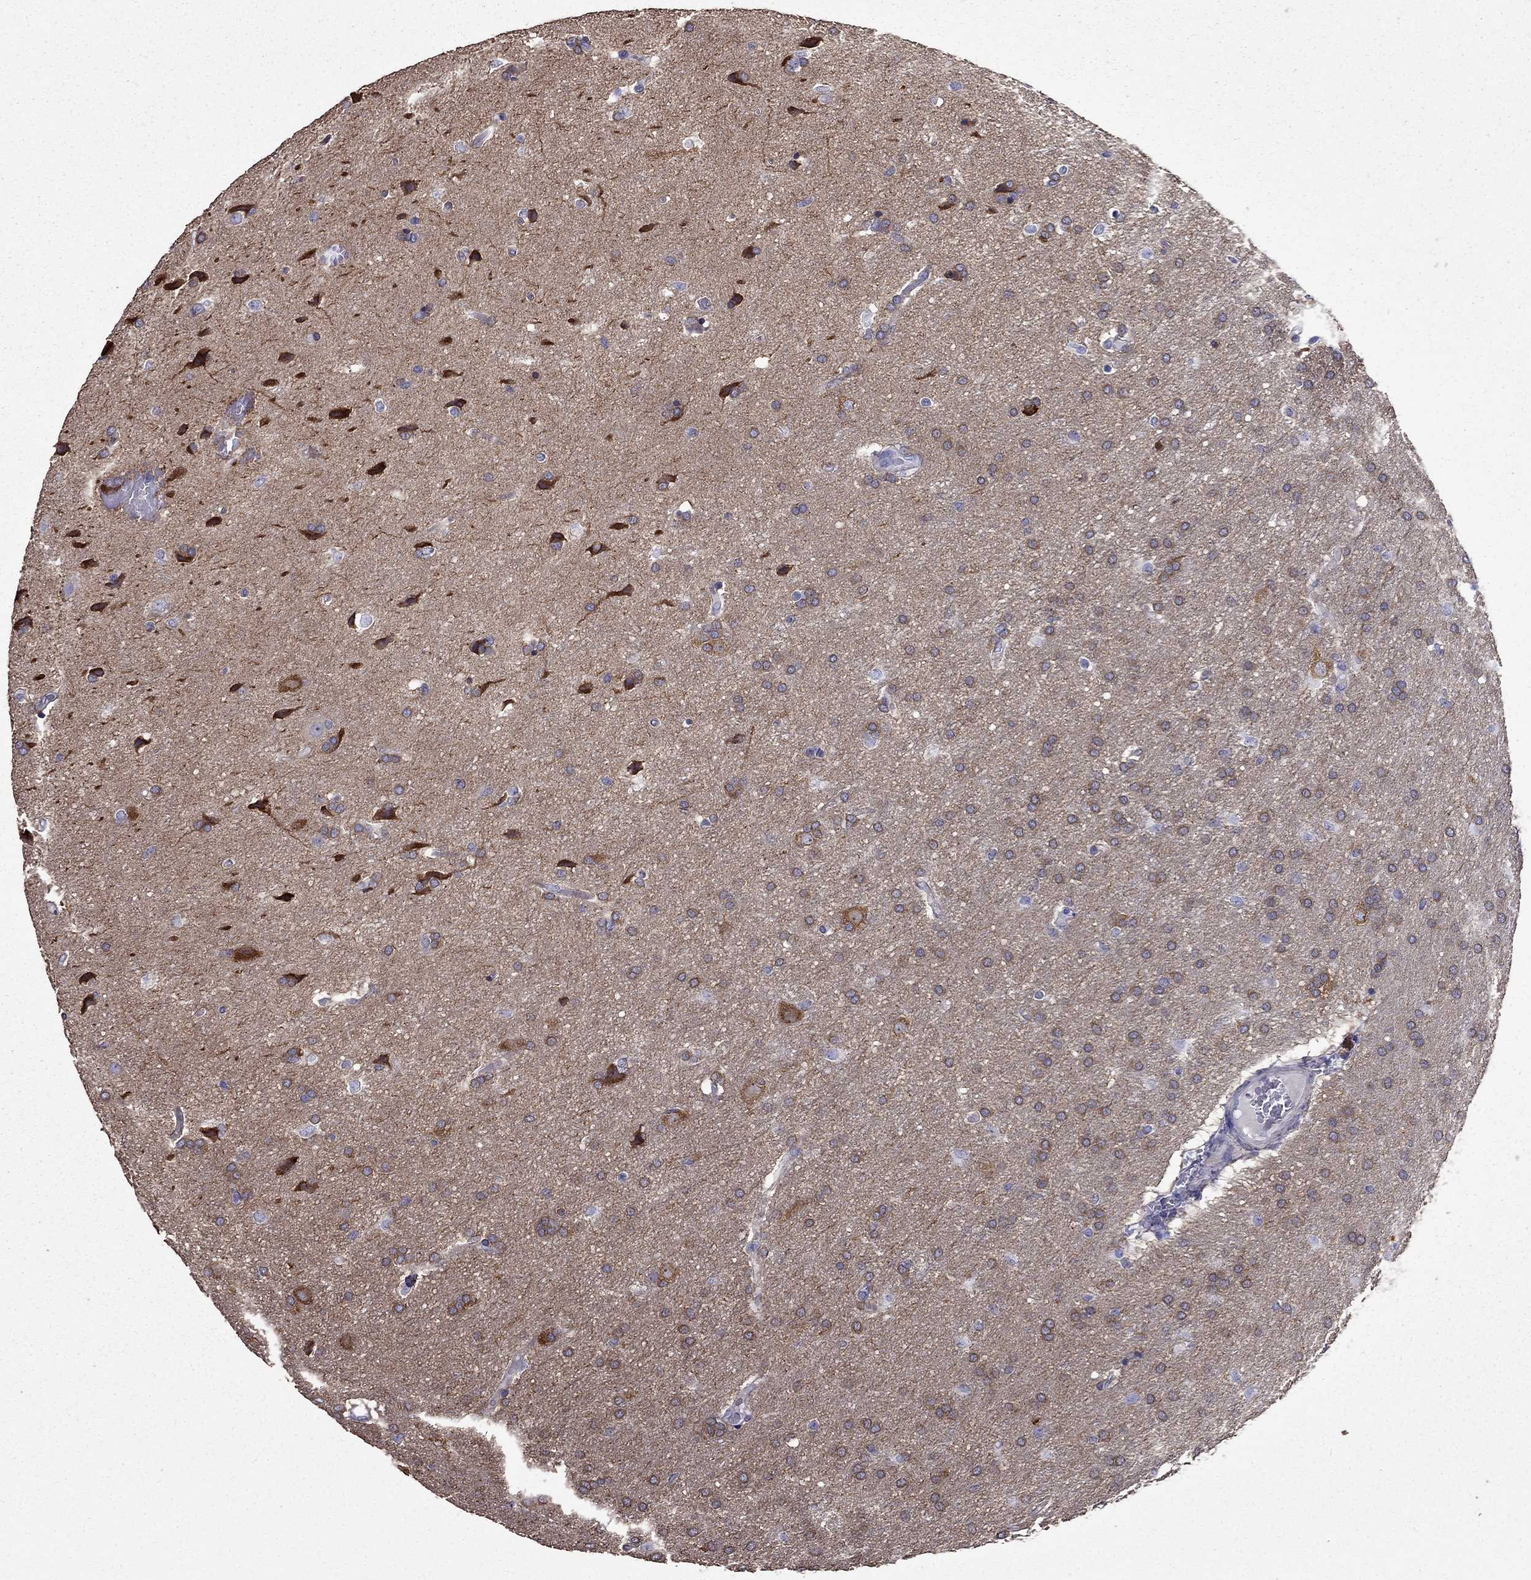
{"staining": {"intensity": "negative", "quantity": "none", "location": "none"}, "tissue": "glioma", "cell_type": "Tumor cells", "image_type": "cancer", "snomed": [{"axis": "morphology", "description": "Glioma, malignant, Low grade"}, {"axis": "topography", "description": "Brain"}], "caption": "Immunohistochemistry micrograph of neoplastic tissue: glioma stained with DAB (3,3'-diaminobenzidine) reveals no significant protein expression in tumor cells. (DAB (3,3'-diaminobenzidine) IHC, high magnification).", "gene": "AK5", "patient": {"sex": "female", "age": 32}}